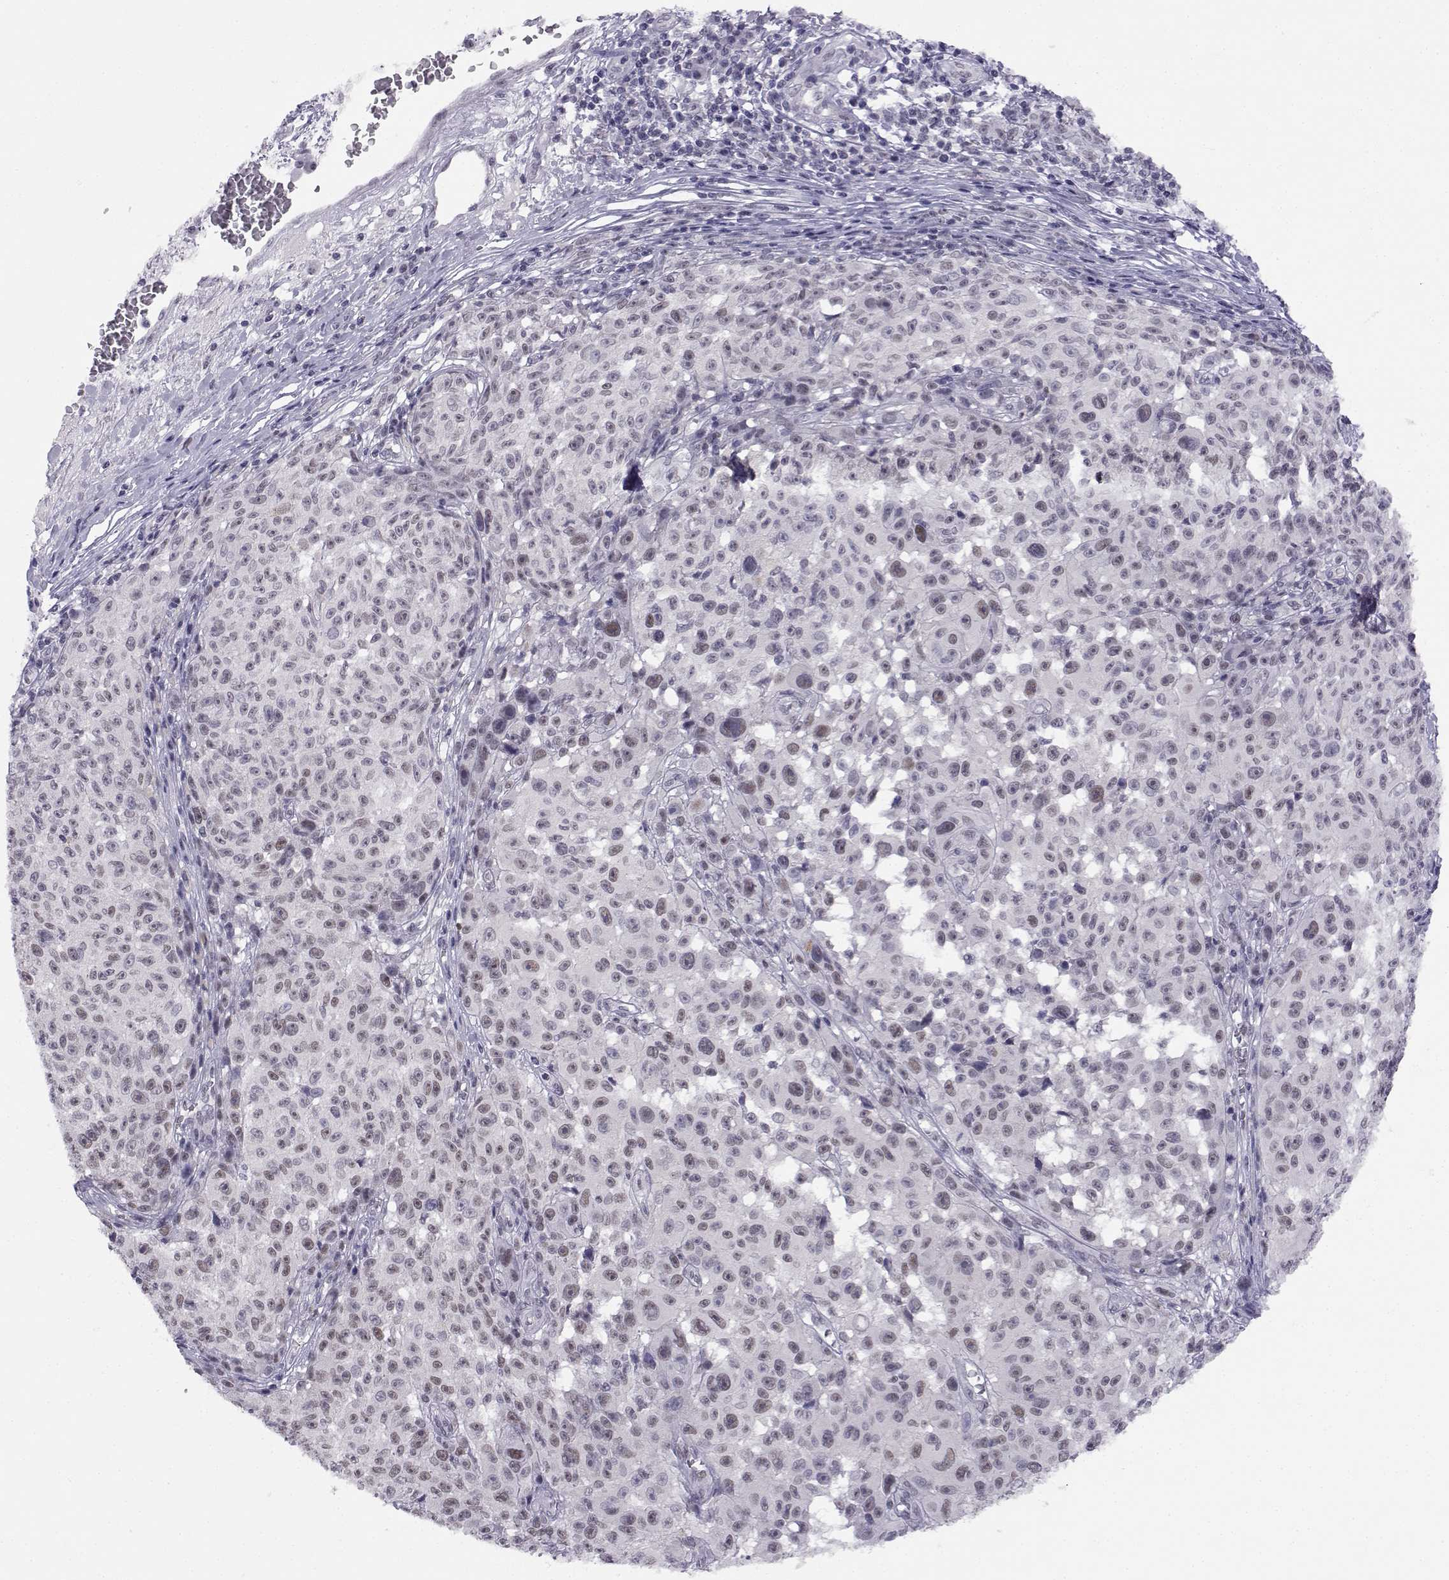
{"staining": {"intensity": "negative", "quantity": "none", "location": "none"}, "tissue": "melanoma", "cell_type": "Tumor cells", "image_type": "cancer", "snomed": [{"axis": "morphology", "description": "Malignant melanoma, NOS"}, {"axis": "topography", "description": "Skin"}], "caption": "DAB (3,3'-diaminobenzidine) immunohistochemical staining of melanoma reveals no significant positivity in tumor cells. The staining is performed using DAB (3,3'-diaminobenzidine) brown chromogen with nuclei counter-stained in using hematoxylin.", "gene": "MED26", "patient": {"sex": "female", "age": 82}}